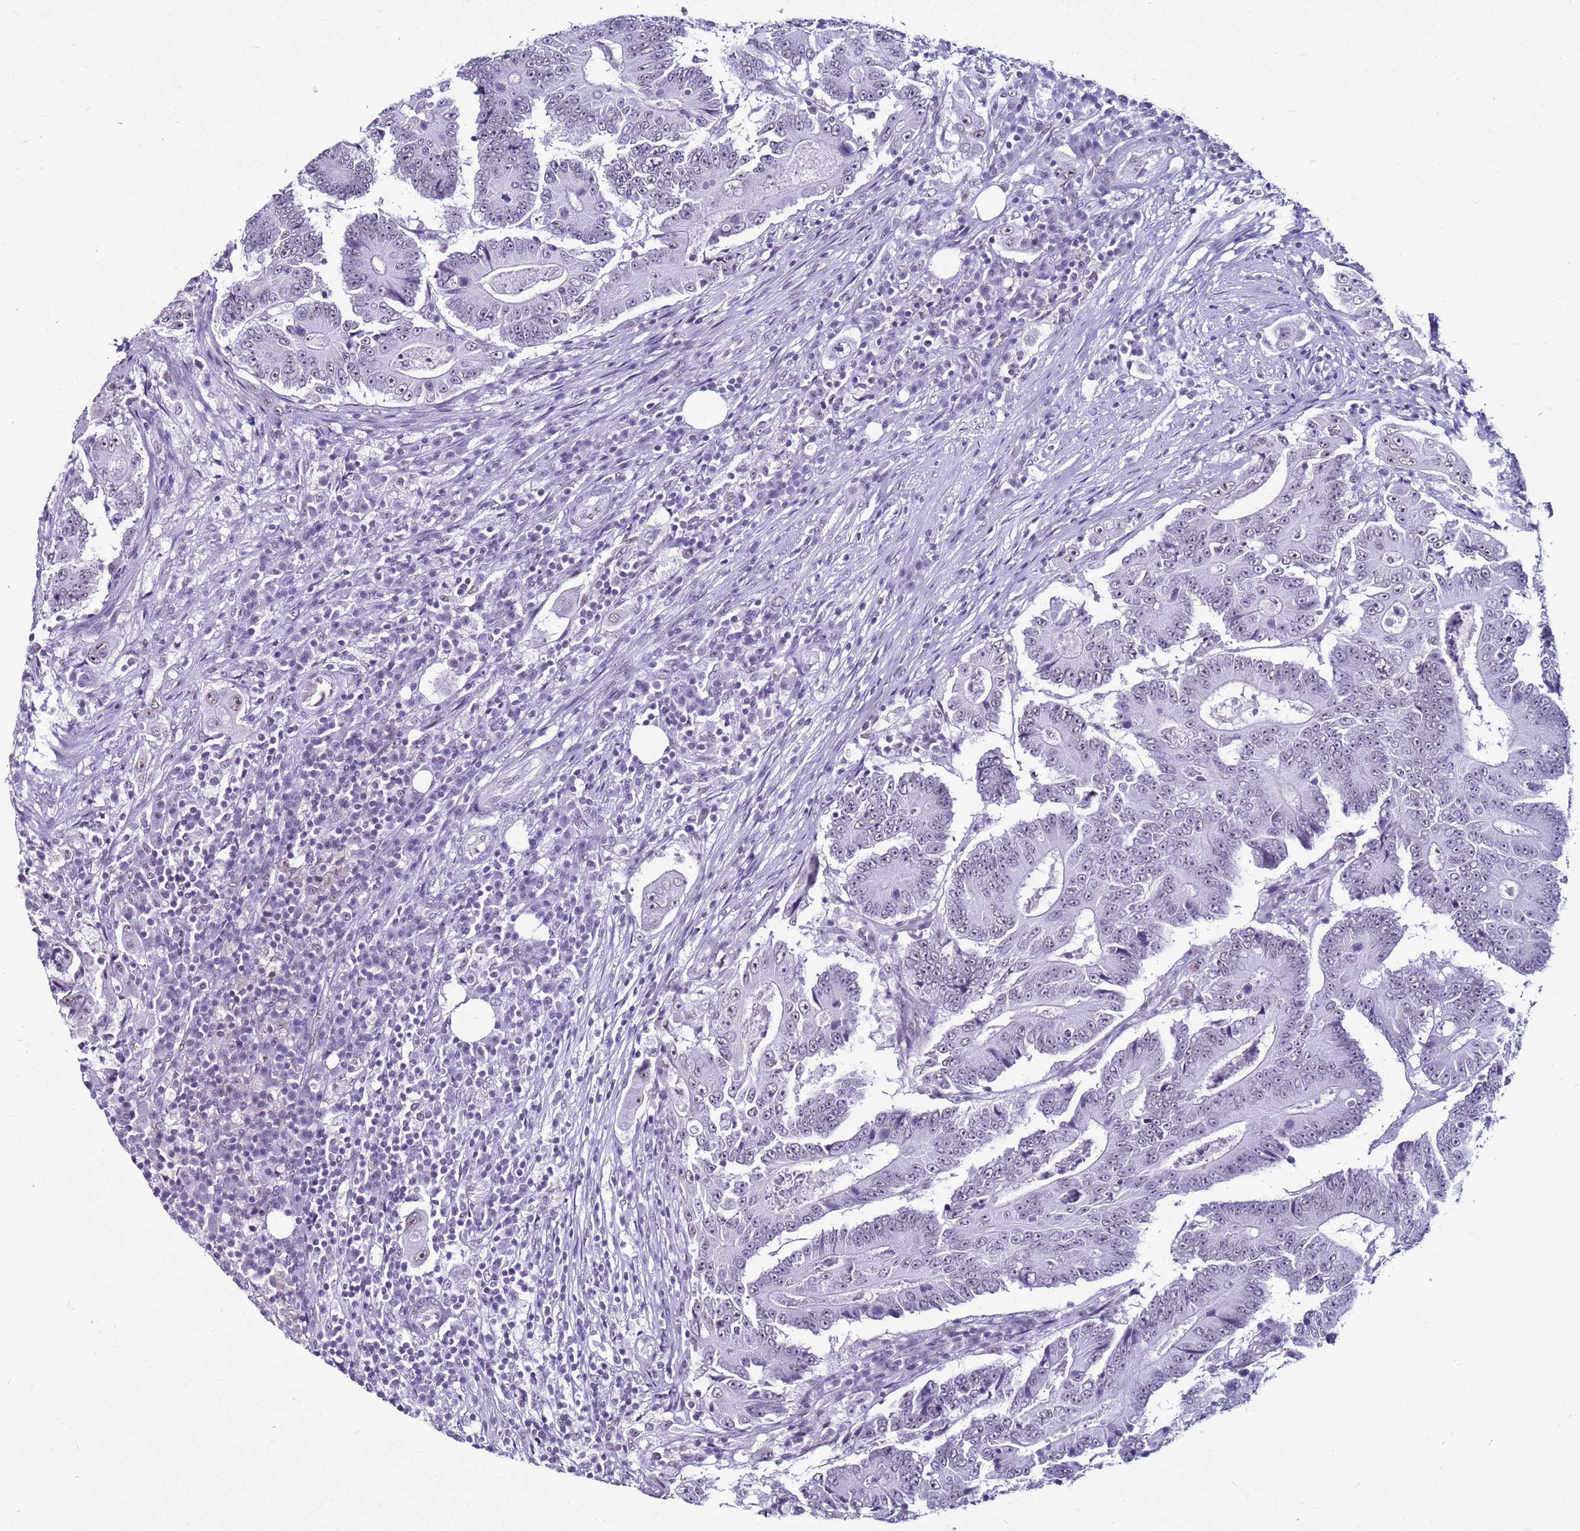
{"staining": {"intensity": "negative", "quantity": "none", "location": "none"}, "tissue": "colorectal cancer", "cell_type": "Tumor cells", "image_type": "cancer", "snomed": [{"axis": "morphology", "description": "Adenocarcinoma, NOS"}, {"axis": "topography", "description": "Colon"}], "caption": "This is an IHC image of human colorectal cancer (adenocarcinoma). There is no expression in tumor cells.", "gene": "DHX15", "patient": {"sex": "male", "age": 83}}